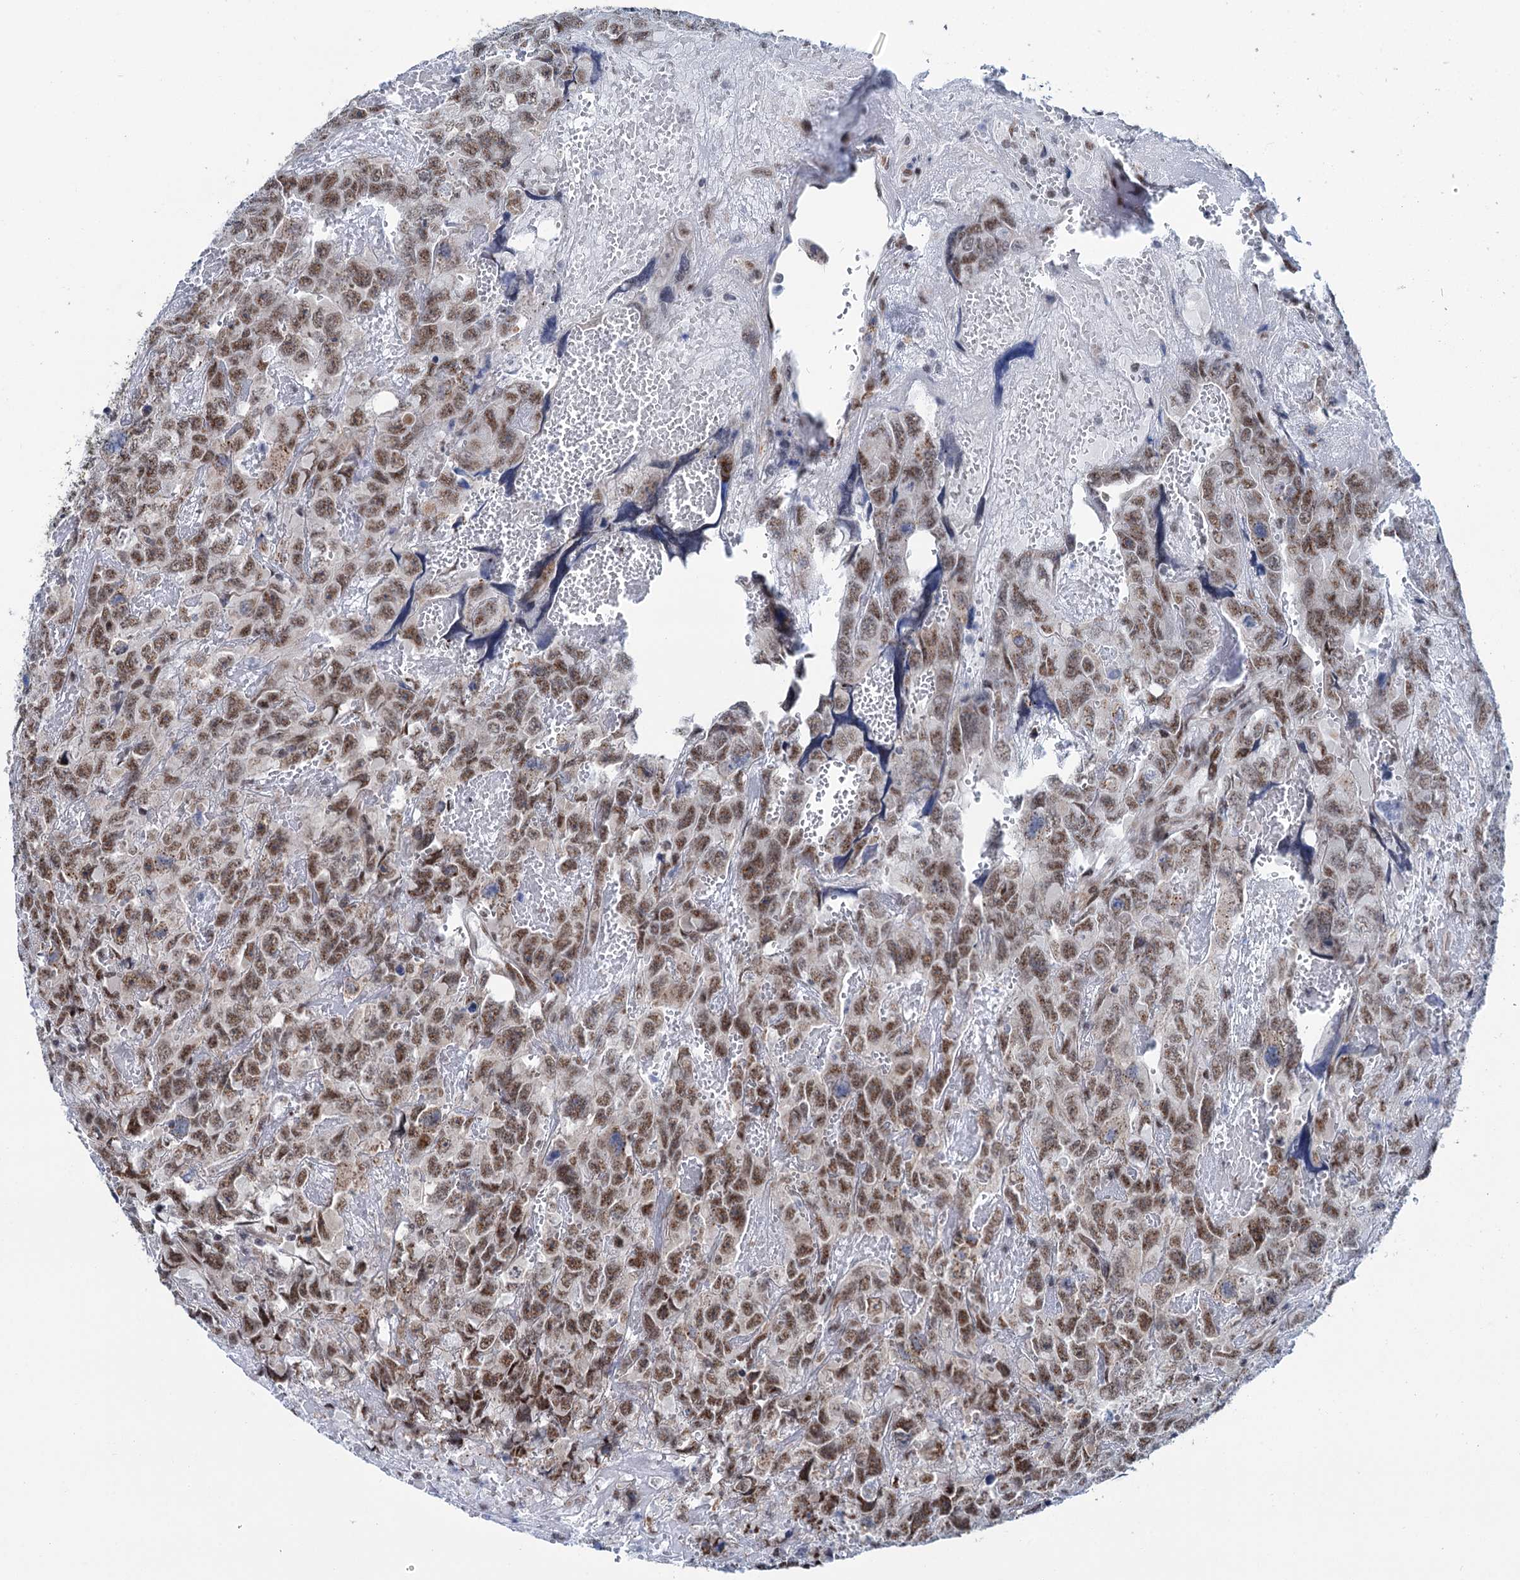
{"staining": {"intensity": "moderate", "quantity": ">75%", "location": "nuclear"}, "tissue": "testis cancer", "cell_type": "Tumor cells", "image_type": "cancer", "snomed": [{"axis": "morphology", "description": "Carcinoma, Embryonal, NOS"}, {"axis": "topography", "description": "Testis"}], "caption": "Immunohistochemical staining of human testis embryonal carcinoma reveals medium levels of moderate nuclear protein staining in approximately >75% of tumor cells.", "gene": "SREK1", "patient": {"sex": "male", "age": 45}}